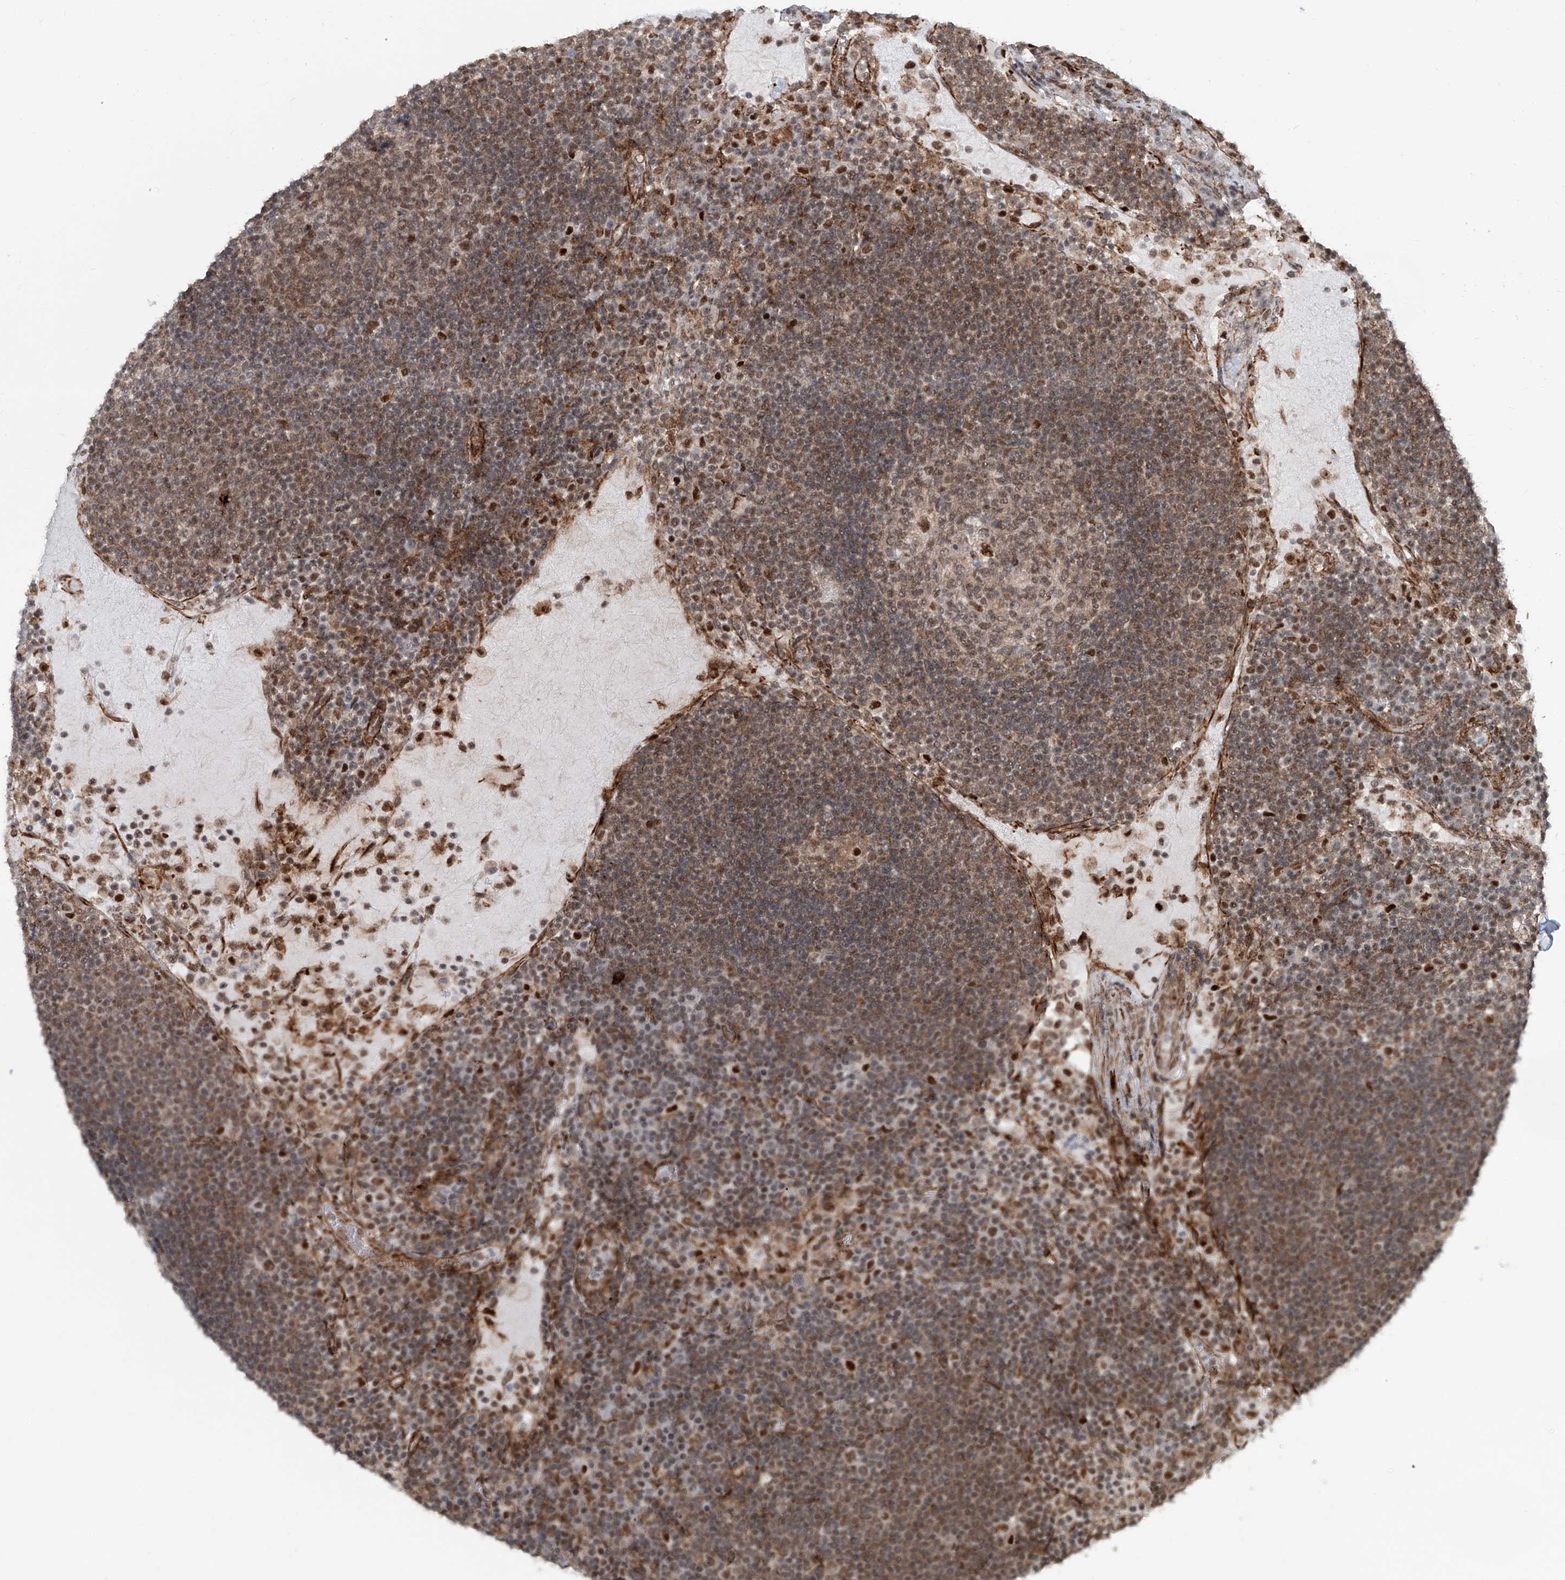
{"staining": {"intensity": "weak", "quantity": "25%-75%", "location": "nuclear"}, "tissue": "lymph node", "cell_type": "Germinal center cells", "image_type": "normal", "snomed": [{"axis": "morphology", "description": "Normal tissue, NOS"}, {"axis": "topography", "description": "Lymph node"}], "caption": "This micrograph displays unremarkable lymph node stained with immunohistochemistry to label a protein in brown. The nuclear of germinal center cells show weak positivity for the protein. Nuclei are counter-stained blue.", "gene": "SDE2", "patient": {"sex": "female", "age": 53}}